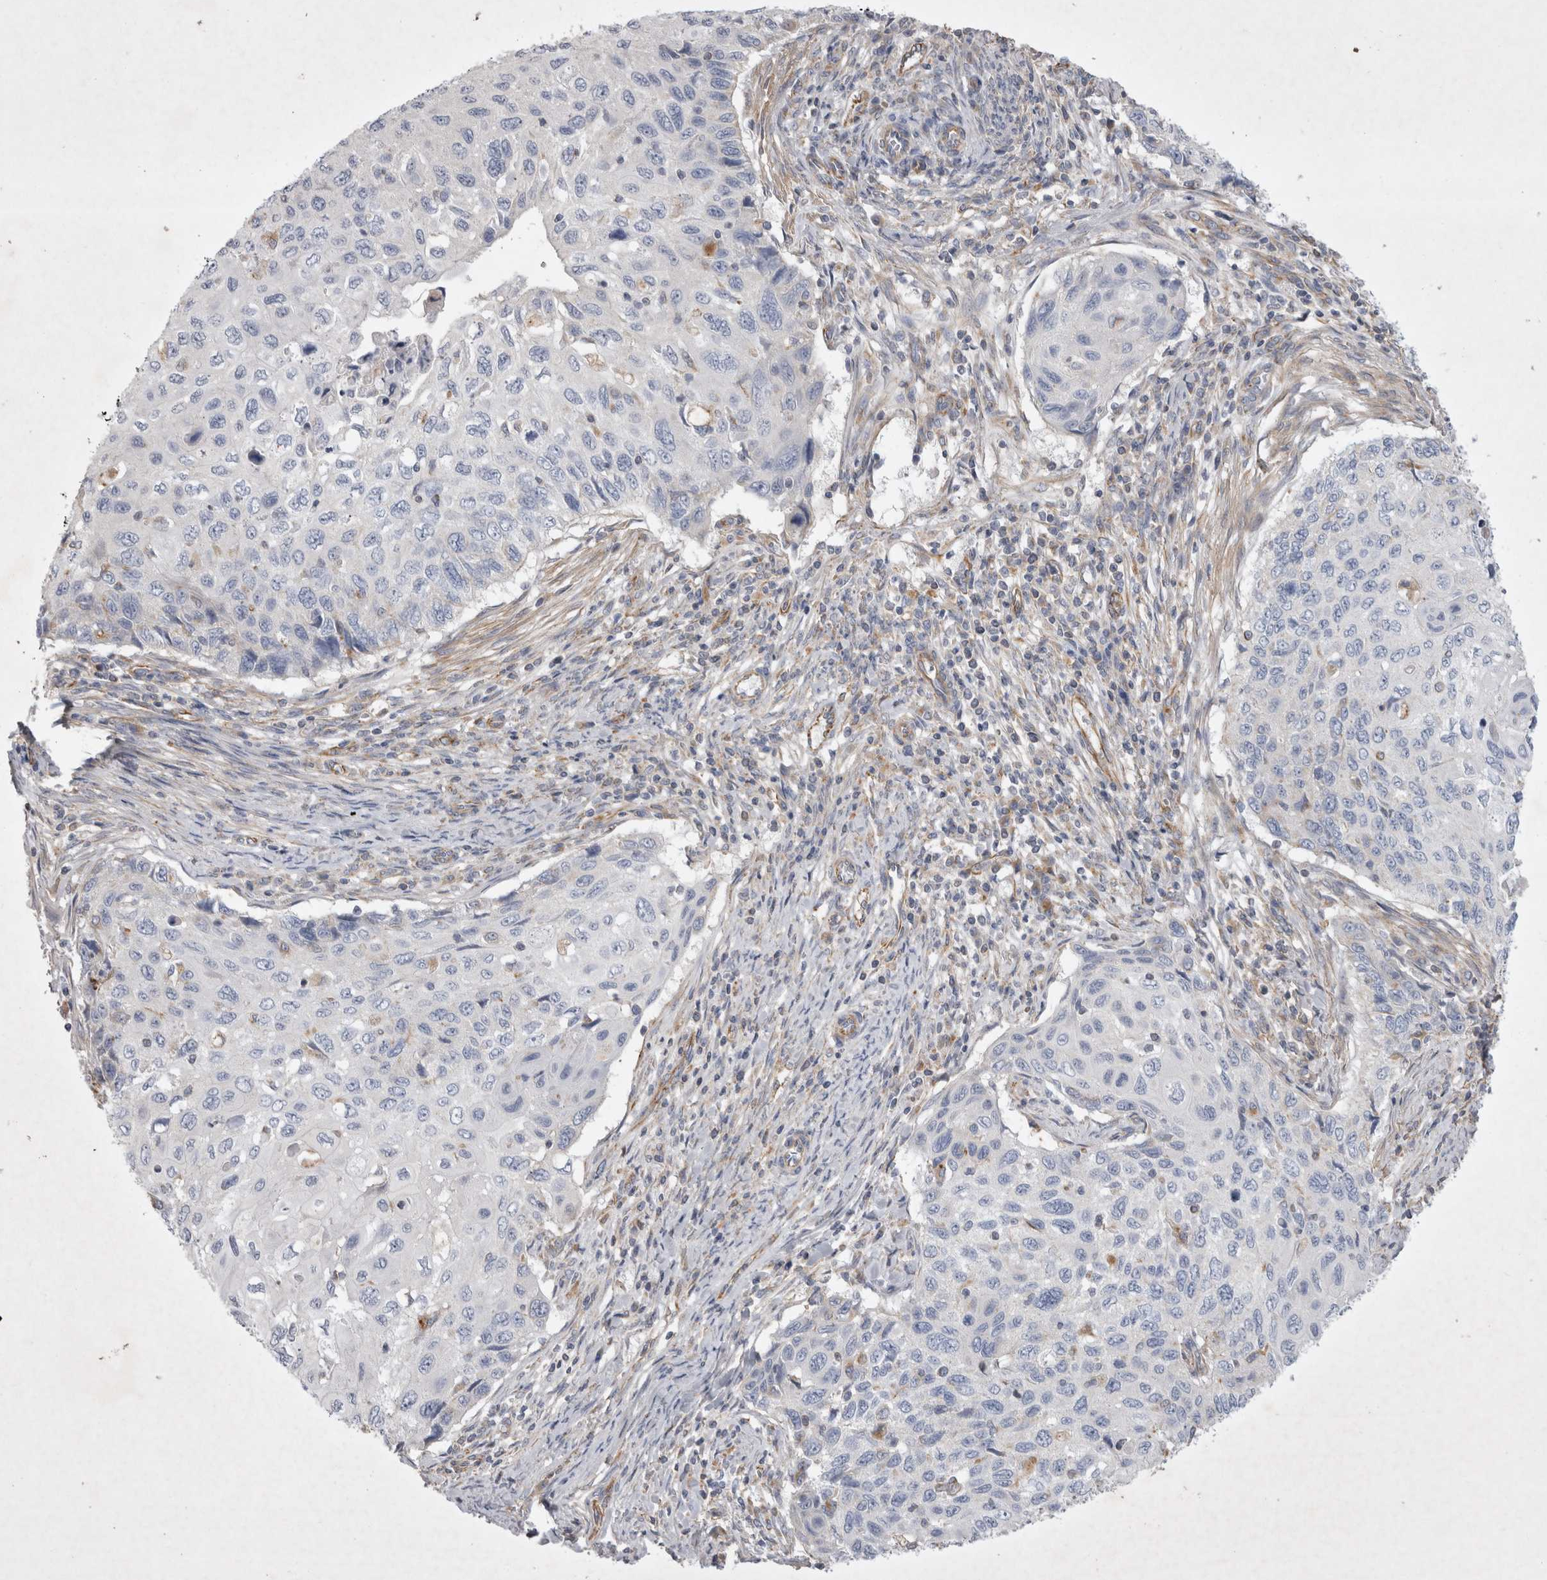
{"staining": {"intensity": "weak", "quantity": "<25%", "location": "cytoplasmic/membranous"}, "tissue": "cervical cancer", "cell_type": "Tumor cells", "image_type": "cancer", "snomed": [{"axis": "morphology", "description": "Squamous cell carcinoma, NOS"}, {"axis": "topography", "description": "Cervix"}], "caption": "The micrograph reveals no significant staining in tumor cells of cervical squamous cell carcinoma.", "gene": "STRADB", "patient": {"sex": "female", "age": 70}}